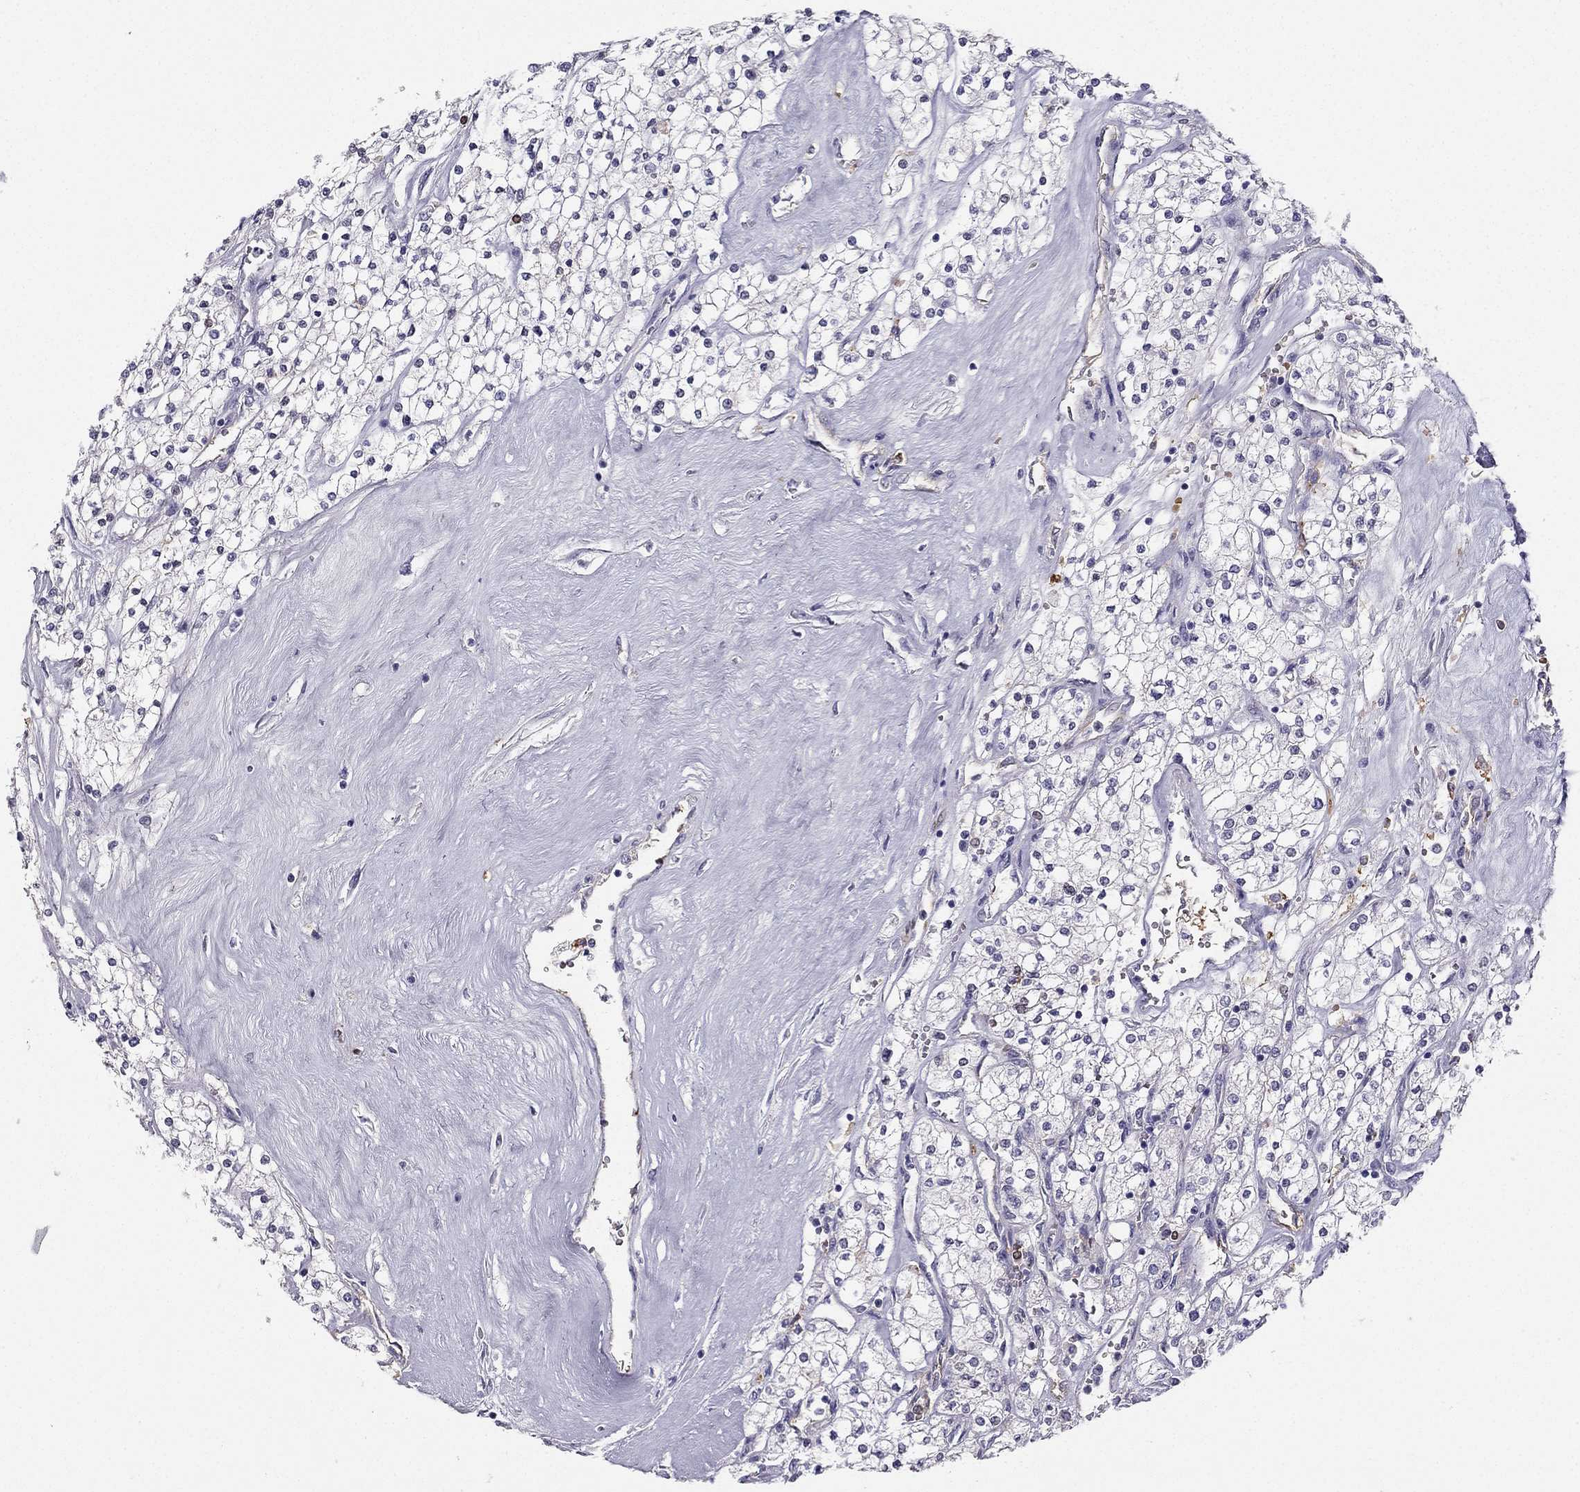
{"staining": {"intensity": "moderate", "quantity": "<25%", "location": "nuclear"}, "tissue": "renal cancer", "cell_type": "Tumor cells", "image_type": "cancer", "snomed": [{"axis": "morphology", "description": "Adenocarcinoma, NOS"}, {"axis": "topography", "description": "Kidney"}], "caption": "Moderate nuclear staining is present in about <25% of tumor cells in adenocarcinoma (renal). Using DAB (brown) and hematoxylin (blue) stains, captured at high magnification using brightfield microscopy.", "gene": "RSPH14", "patient": {"sex": "male", "age": 80}}